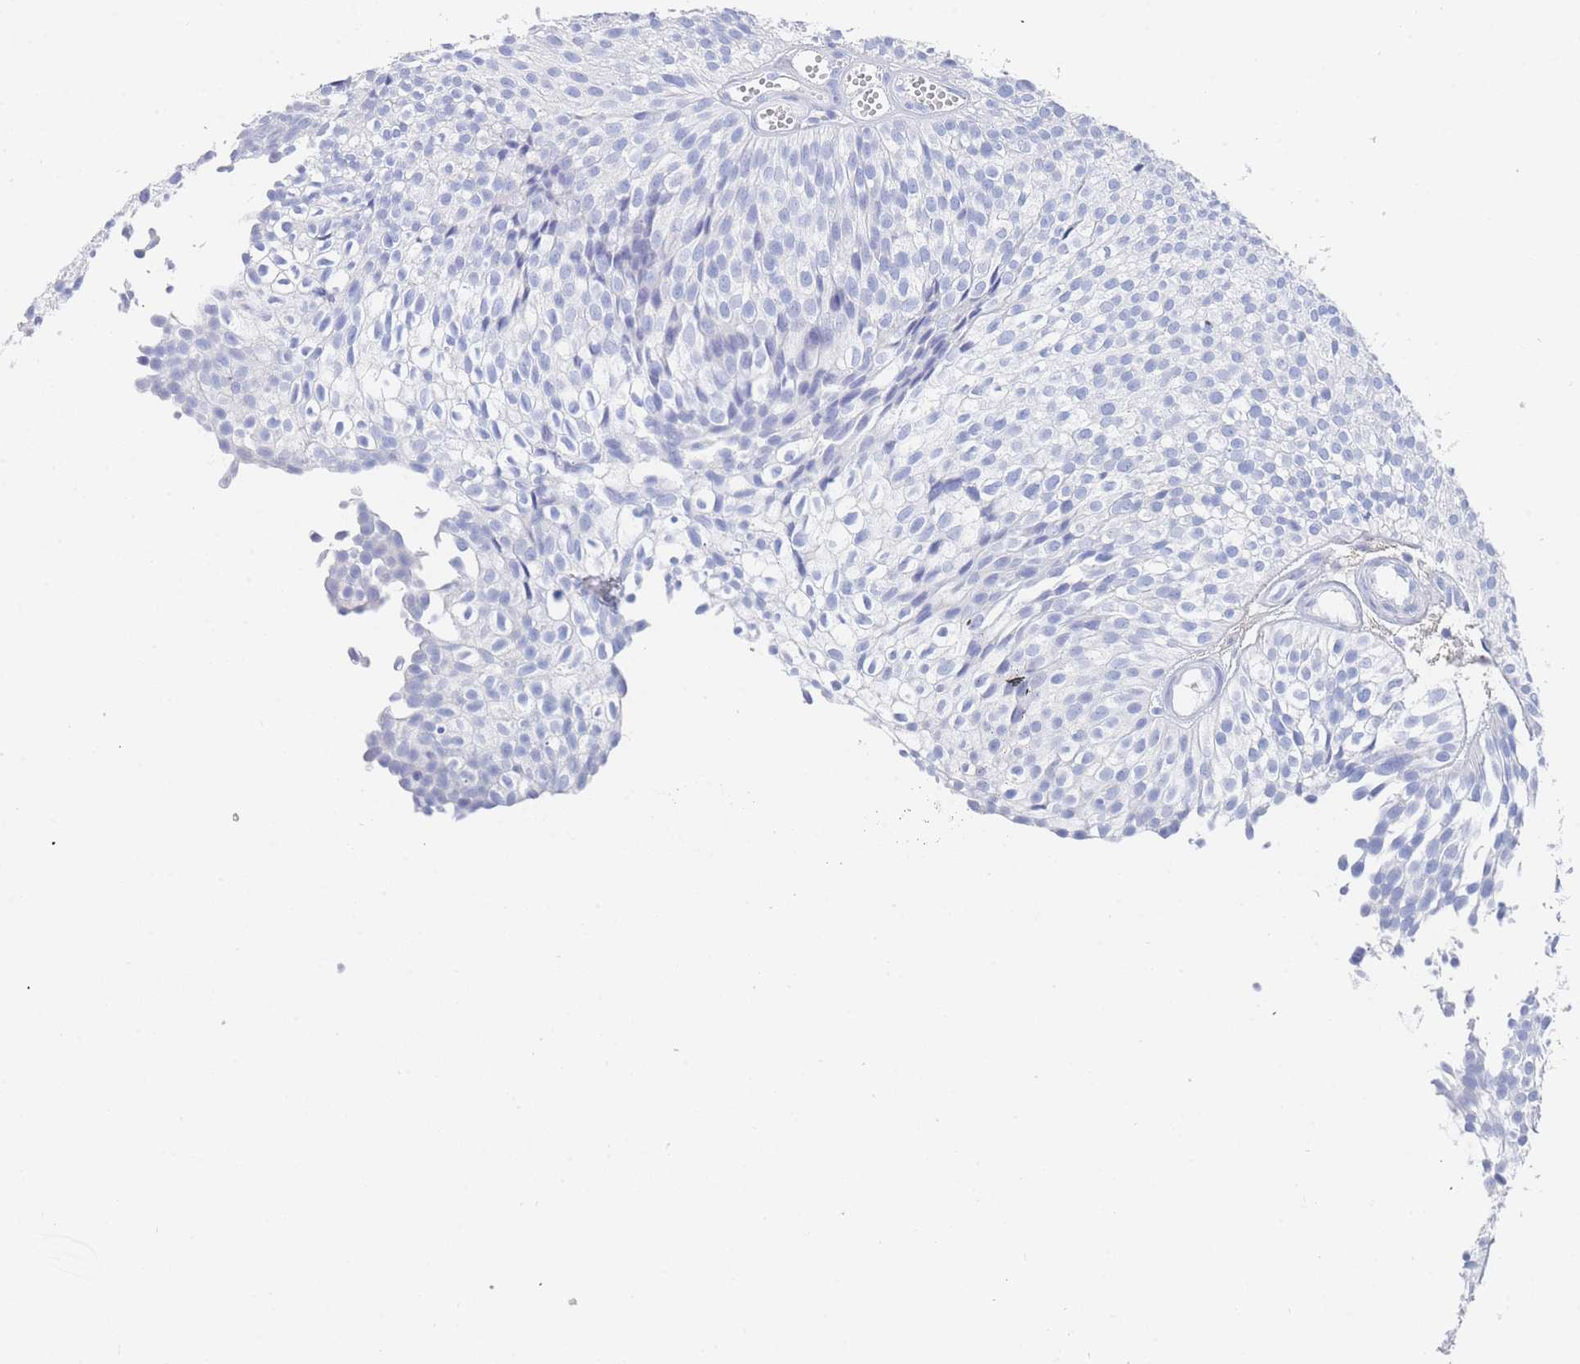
{"staining": {"intensity": "negative", "quantity": "none", "location": "none"}, "tissue": "urothelial cancer", "cell_type": "Tumor cells", "image_type": "cancer", "snomed": [{"axis": "morphology", "description": "Urothelial carcinoma, Low grade"}, {"axis": "topography", "description": "Urinary bladder"}], "caption": "Human urothelial cancer stained for a protein using immunohistochemistry reveals no positivity in tumor cells.", "gene": "SLC25A35", "patient": {"sex": "male", "age": 91}}